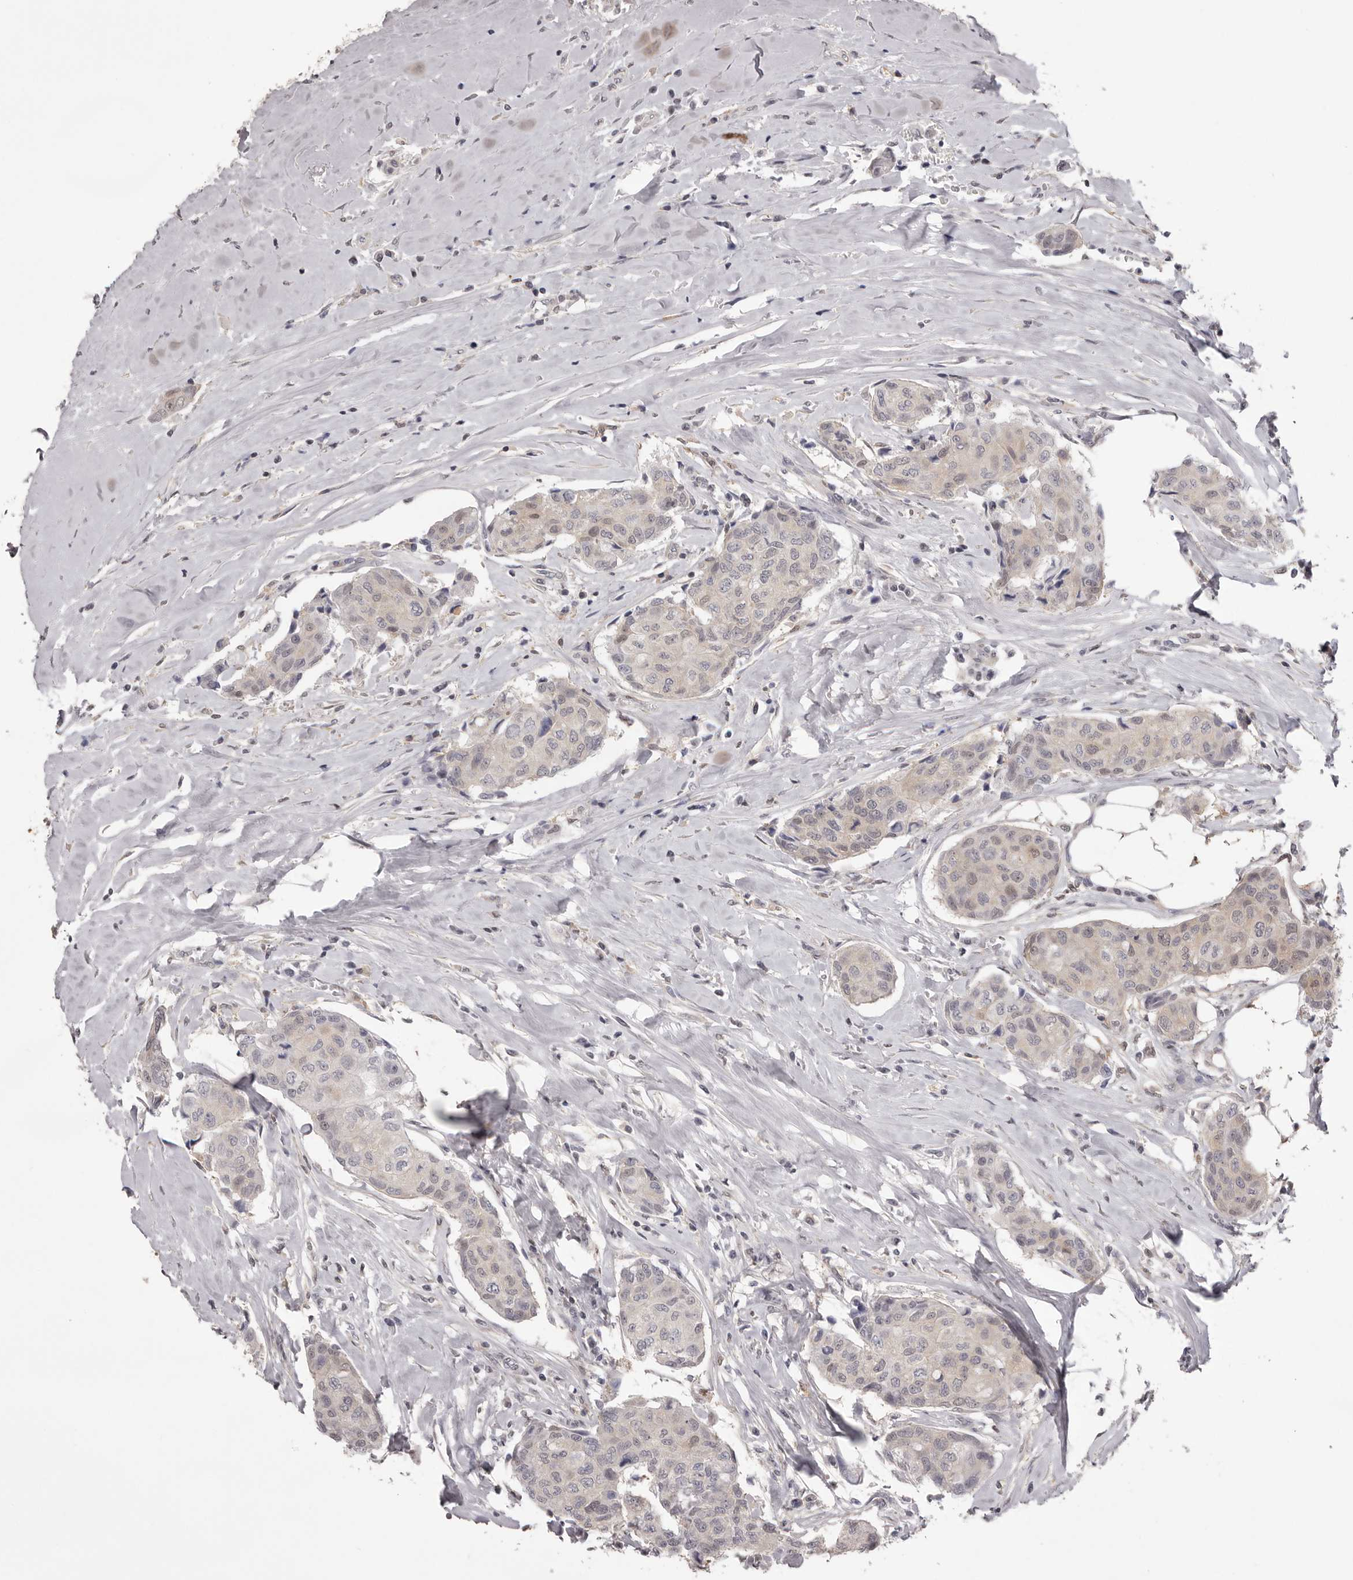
{"staining": {"intensity": "weak", "quantity": "<25%", "location": "cytoplasmic/membranous,nuclear"}, "tissue": "breast cancer", "cell_type": "Tumor cells", "image_type": "cancer", "snomed": [{"axis": "morphology", "description": "Duct carcinoma"}, {"axis": "topography", "description": "Breast"}], "caption": "The histopathology image displays no staining of tumor cells in intraductal carcinoma (breast).", "gene": "MDH1", "patient": {"sex": "female", "age": 80}}